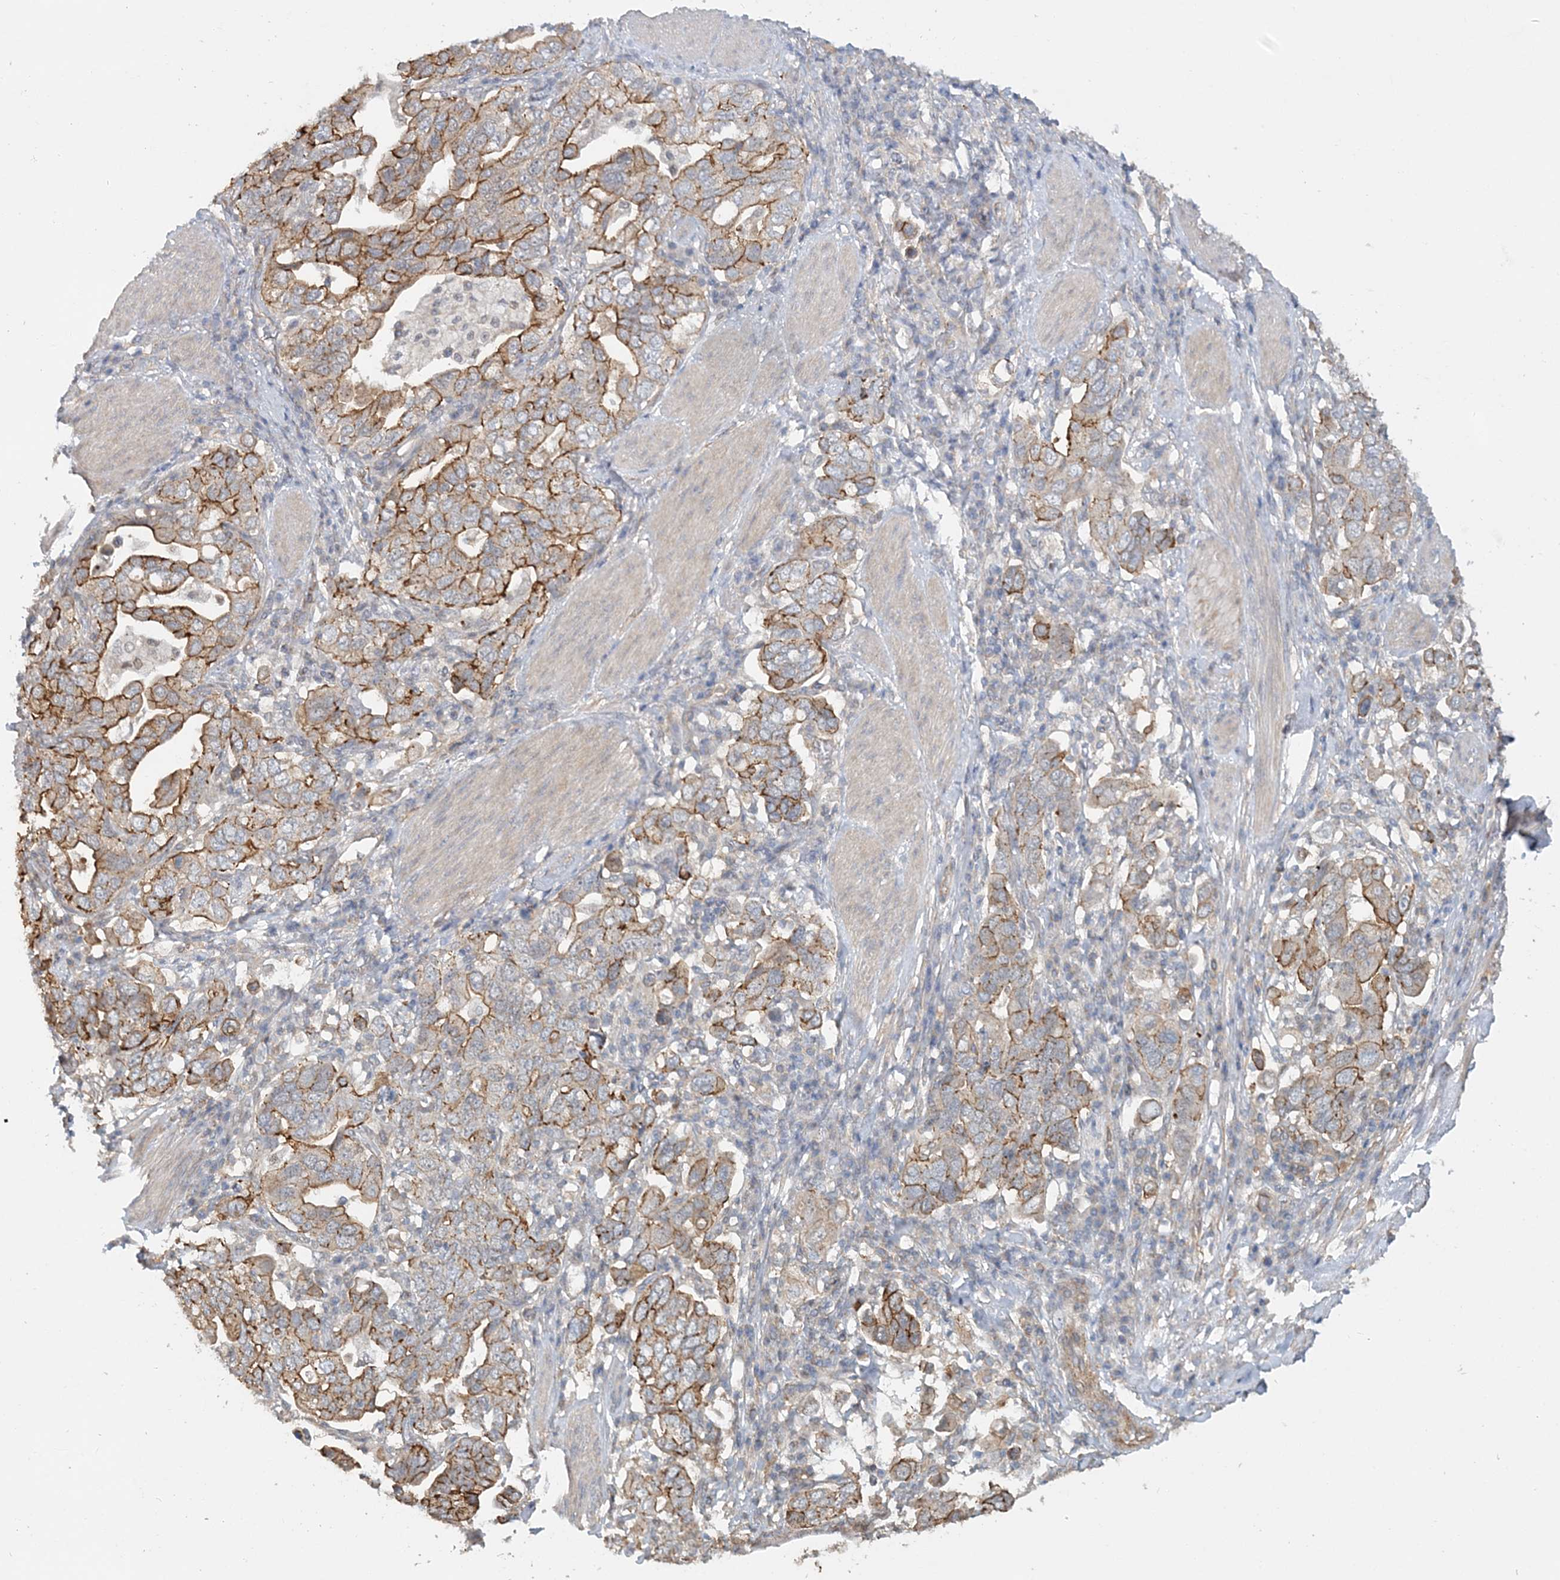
{"staining": {"intensity": "moderate", "quantity": ">75%", "location": "cytoplasmic/membranous"}, "tissue": "stomach cancer", "cell_type": "Tumor cells", "image_type": "cancer", "snomed": [{"axis": "morphology", "description": "Adenocarcinoma, NOS"}, {"axis": "topography", "description": "Stomach, upper"}], "caption": "Protein analysis of stomach cancer tissue reveals moderate cytoplasmic/membranous positivity in approximately >75% of tumor cells.", "gene": "MAT2B", "patient": {"sex": "male", "age": 62}}